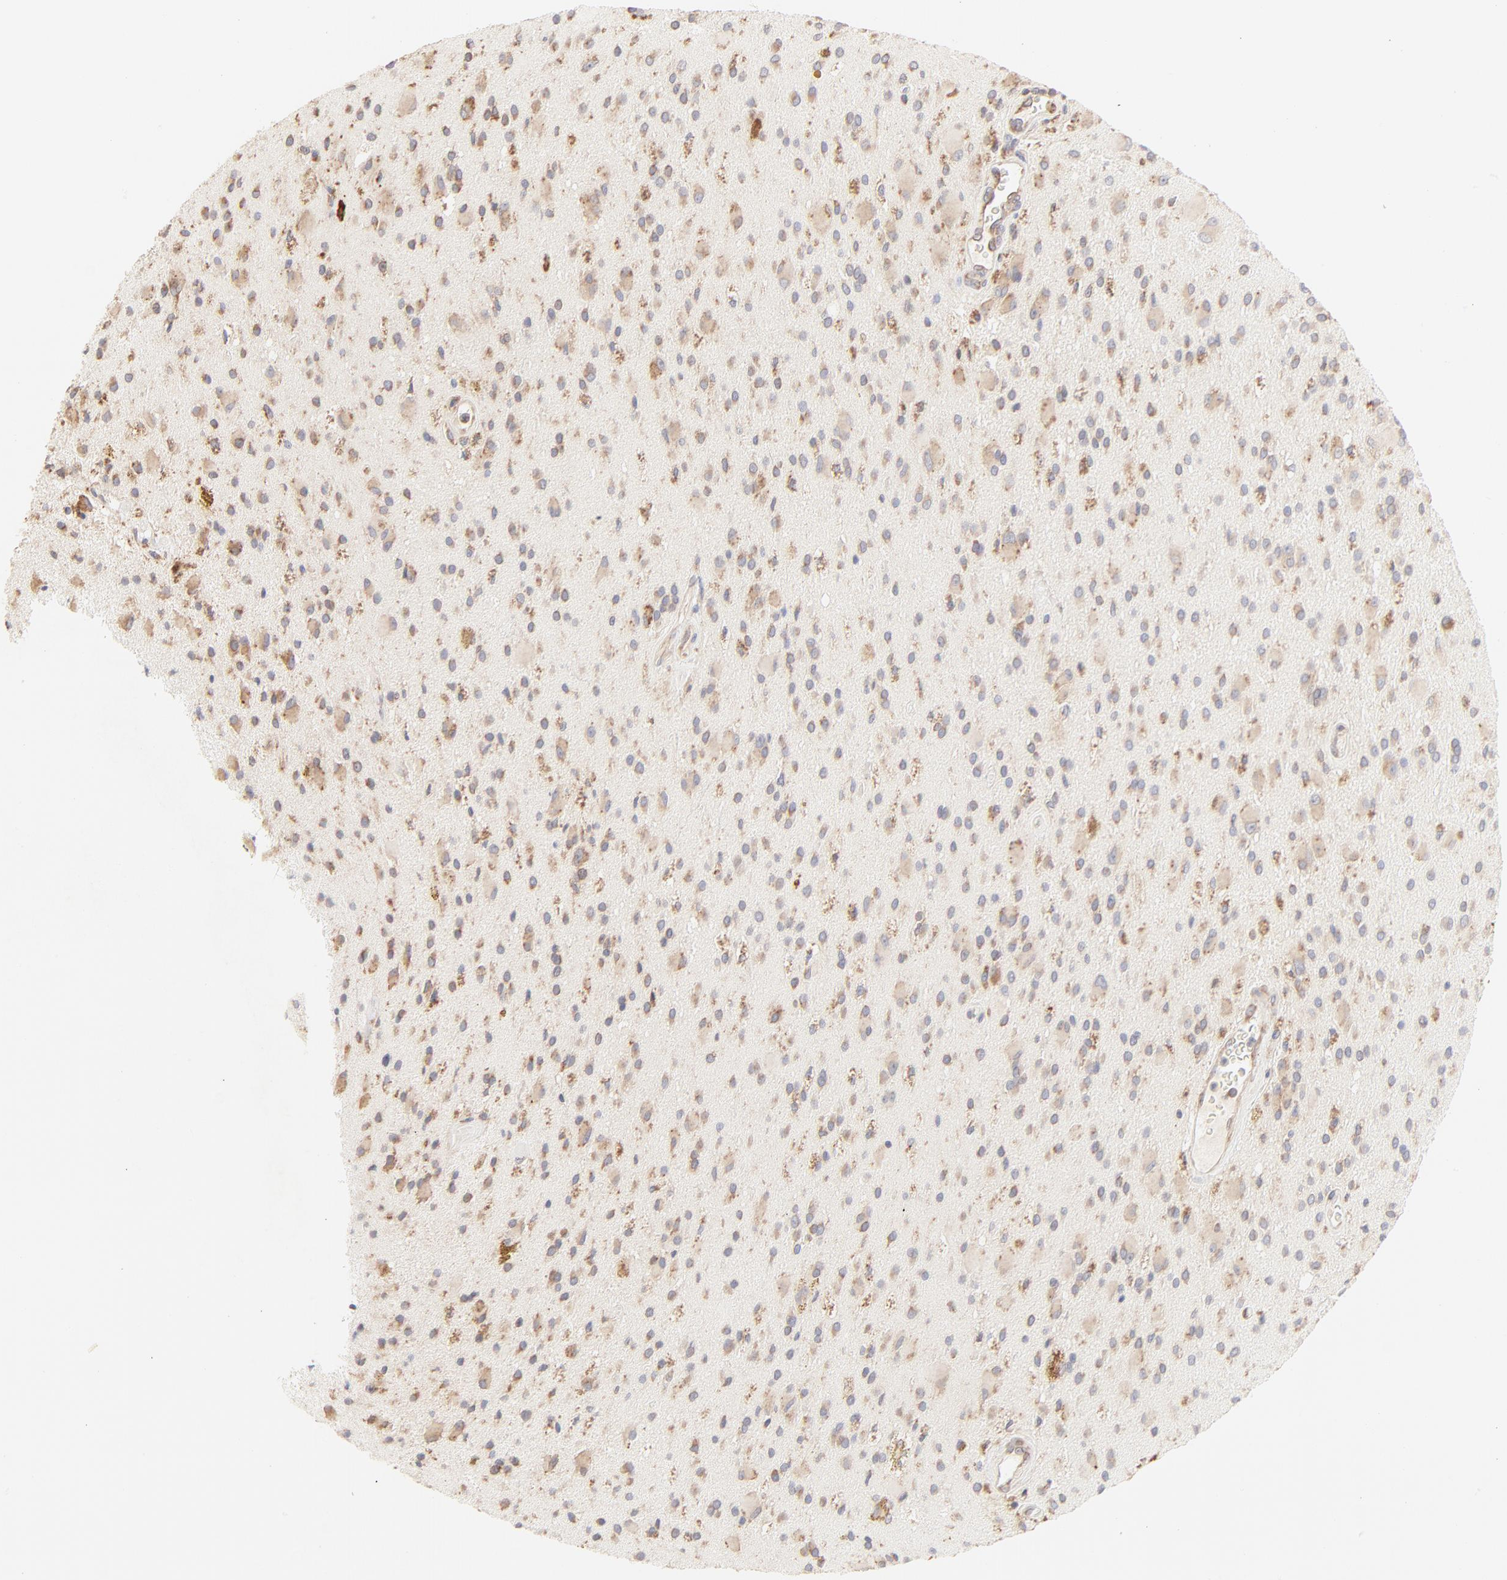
{"staining": {"intensity": "moderate", "quantity": "25%-75%", "location": "cytoplasmic/membranous"}, "tissue": "glioma", "cell_type": "Tumor cells", "image_type": "cancer", "snomed": [{"axis": "morphology", "description": "Glioma, malignant, Low grade"}, {"axis": "topography", "description": "Brain"}], "caption": "A medium amount of moderate cytoplasmic/membranous positivity is appreciated in about 25%-75% of tumor cells in malignant glioma (low-grade) tissue.", "gene": "RPS20", "patient": {"sex": "male", "age": 58}}